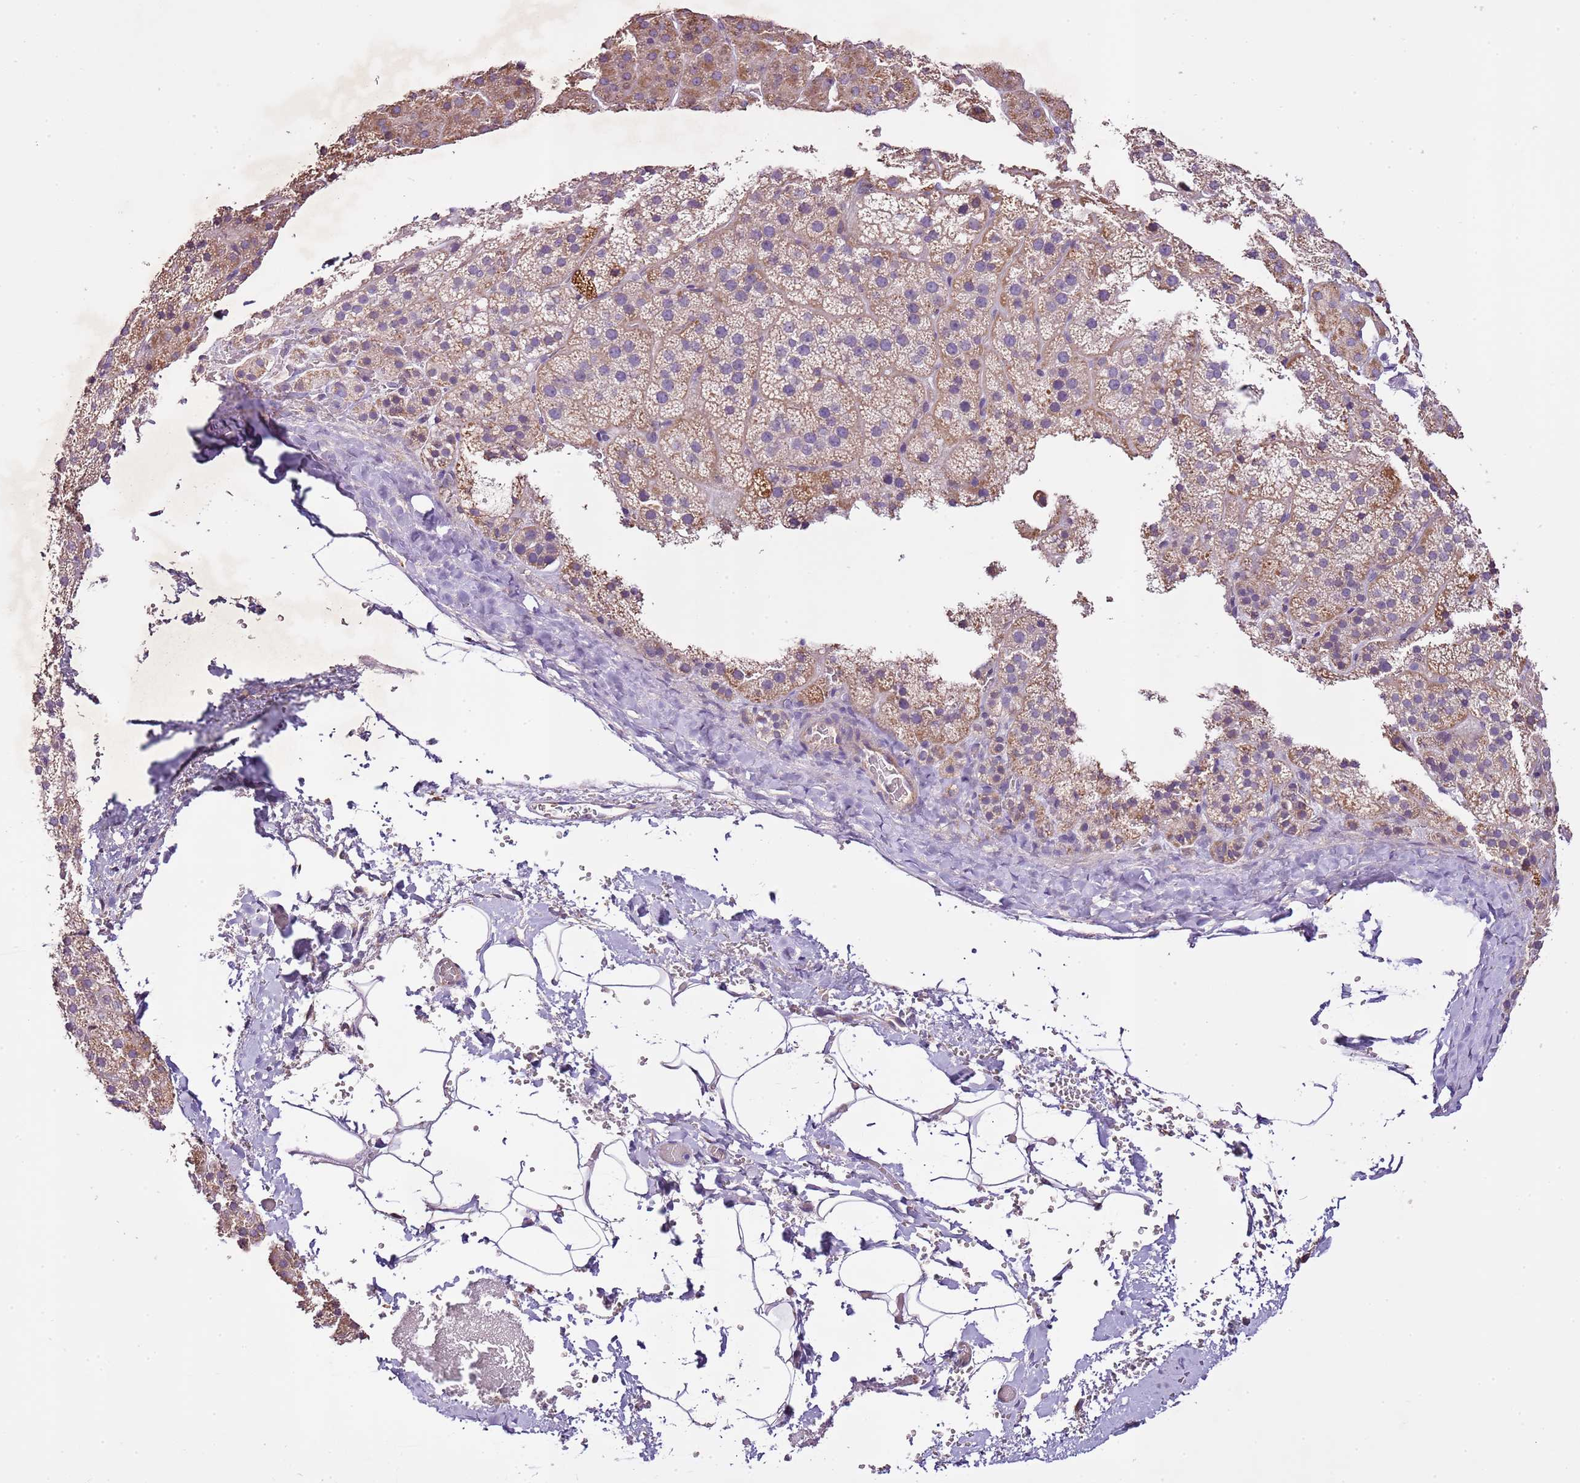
{"staining": {"intensity": "moderate", "quantity": "<25%", "location": "cytoplasmic/membranous"}, "tissue": "adrenal gland", "cell_type": "Glandular cells", "image_type": "normal", "snomed": [{"axis": "morphology", "description": "Normal tissue, NOS"}, {"axis": "topography", "description": "Adrenal gland"}], "caption": "The immunohistochemical stain highlights moderate cytoplasmic/membranous staining in glandular cells of unremarkable adrenal gland. (Stains: DAB in brown, nuclei in blue, Microscopy: brightfield microscopy at high magnification).", "gene": "CMKLR1", "patient": {"sex": "female", "age": 44}}